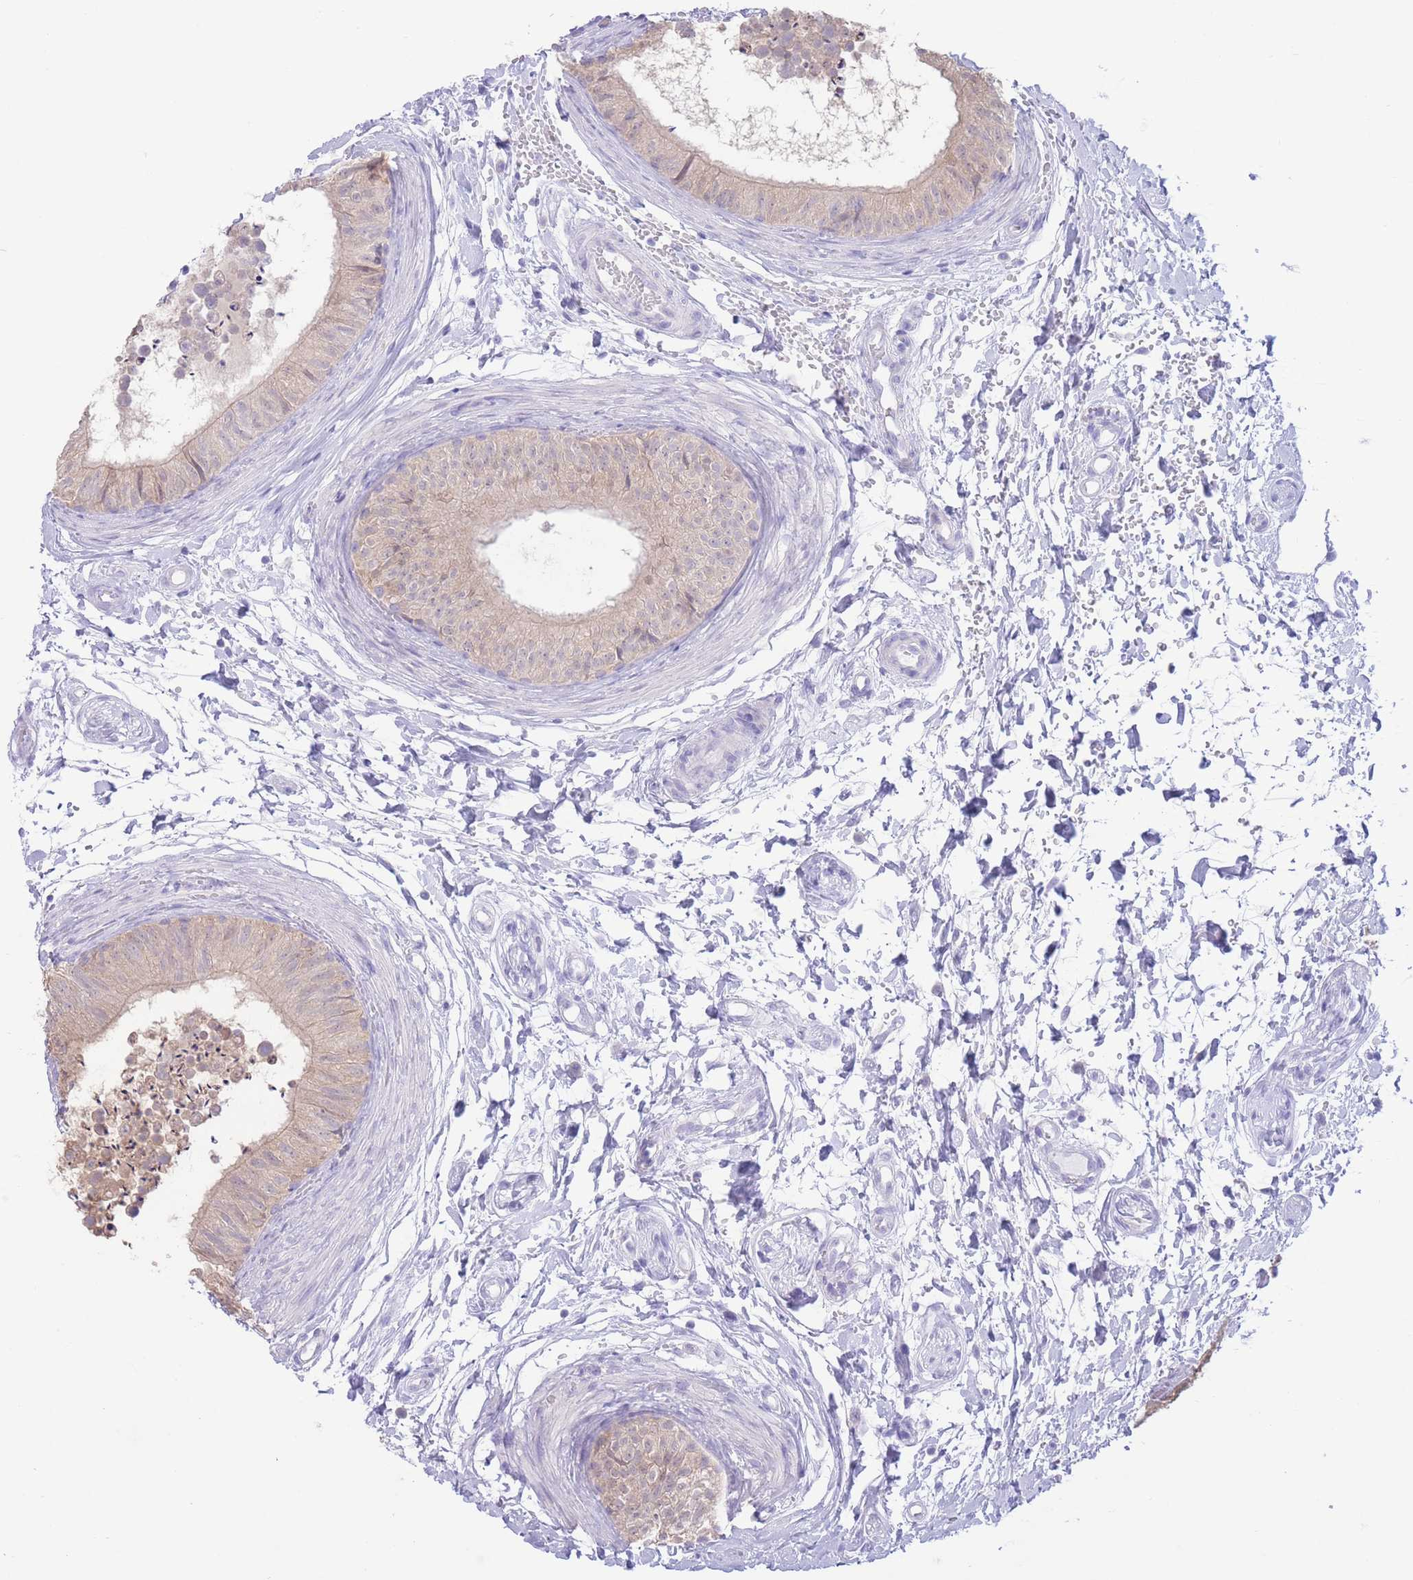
{"staining": {"intensity": "weak", "quantity": ">75%", "location": "cytoplasmic/membranous"}, "tissue": "epididymis", "cell_type": "Glandular cells", "image_type": "normal", "snomed": [{"axis": "morphology", "description": "Normal tissue, NOS"}, {"axis": "topography", "description": "Epididymis"}], "caption": "This histopathology image reveals immunohistochemistry (IHC) staining of benign epididymis, with low weak cytoplasmic/membranous positivity in approximately >75% of glandular cells.", "gene": "FAH", "patient": {"sex": "male", "age": 15}}